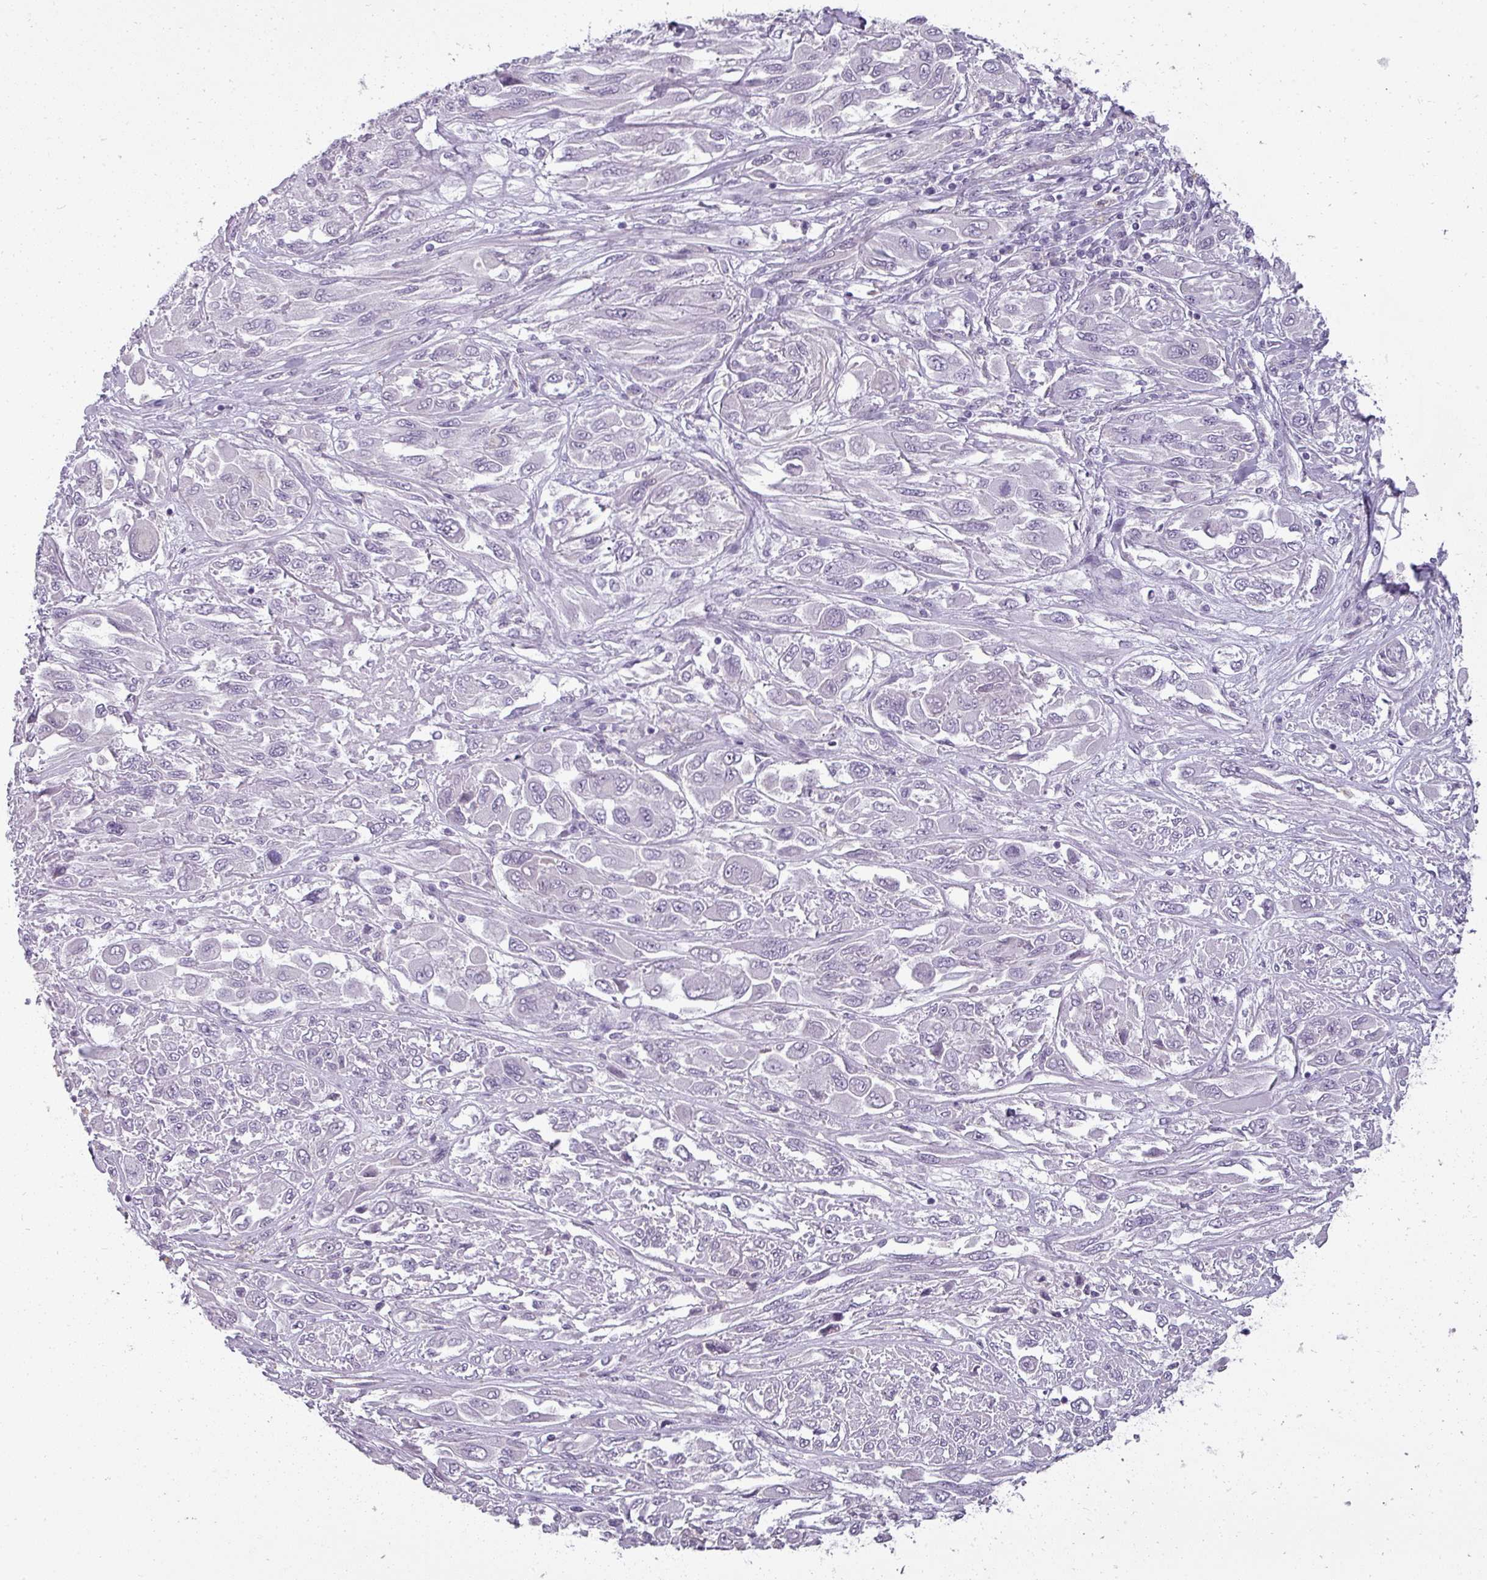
{"staining": {"intensity": "negative", "quantity": "none", "location": "none"}, "tissue": "melanoma", "cell_type": "Tumor cells", "image_type": "cancer", "snomed": [{"axis": "morphology", "description": "Malignant melanoma, NOS"}, {"axis": "topography", "description": "Skin"}], "caption": "Immunohistochemistry (IHC) micrograph of human malignant melanoma stained for a protein (brown), which displays no expression in tumor cells. (Stains: DAB (3,3'-diaminobenzidine) IHC with hematoxylin counter stain, Microscopy: brightfield microscopy at high magnification).", "gene": "ASB1", "patient": {"sex": "female", "age": 91}}